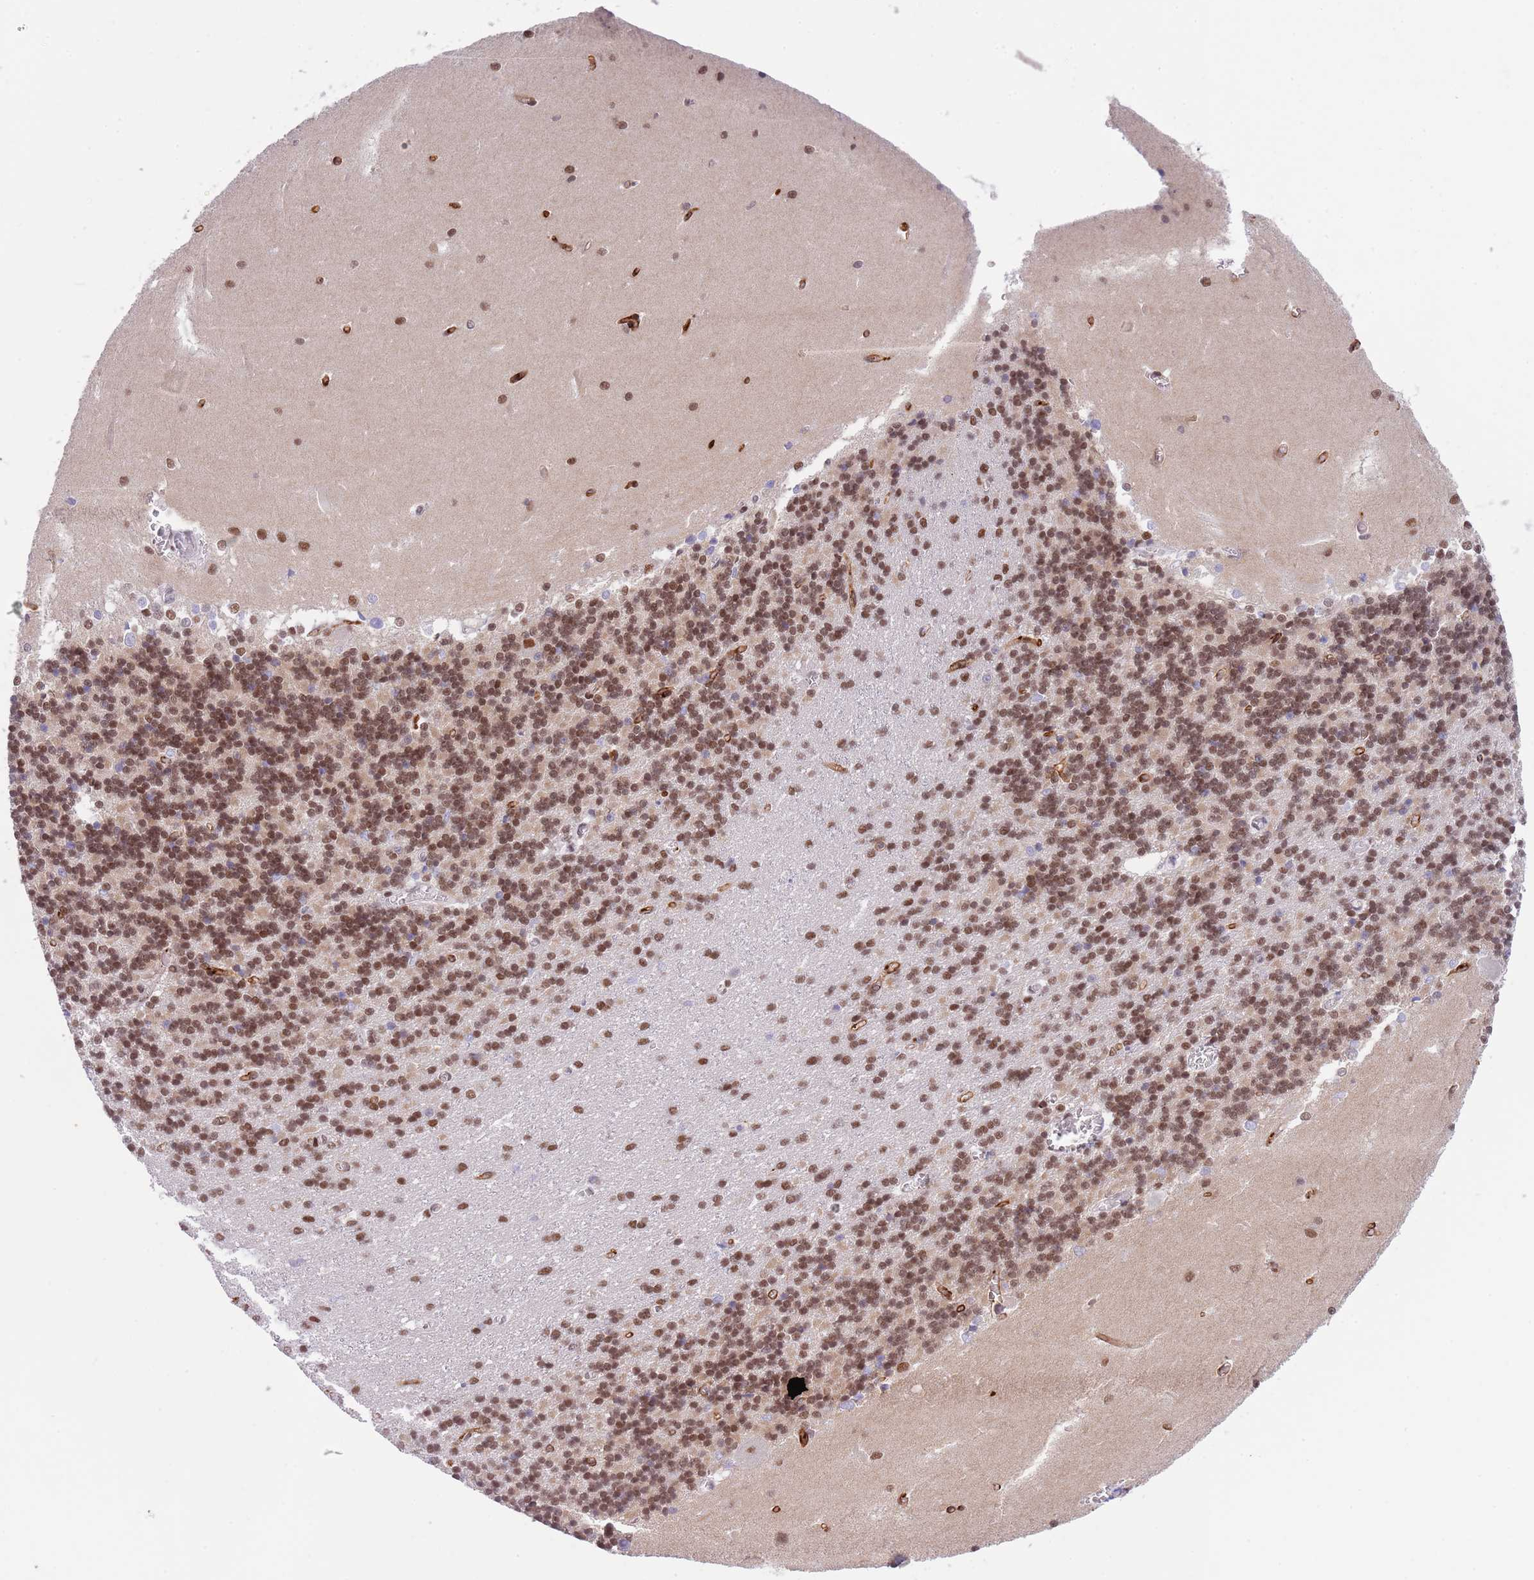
{"staining": {"intensity": "moderate", "quantity": "25%-75%", "location": "cytoplasmic/membranous,nuclear"}, "tissue": "cerebellum", "cell_type": "Cells in granular layer", "image_type": "normal", "snomed": [{"axis": "morphology", "description": "Normal tissue, NOS"}, {"axis": "topography", "description": "Cerebellum"}], "caption": "Normal cerebellum was stained to show a protein in brown. There is medium levels of moderate cytoplasmic/membranous,nuclear staining in about 25%-75% of cells in granular layer. (DAB (3,3'-diaminobenzidine) = brown stain, brightfield microscopy at high magnification).", "gene": "RFX1", "patient": {"sex": "male", "age": 37}}